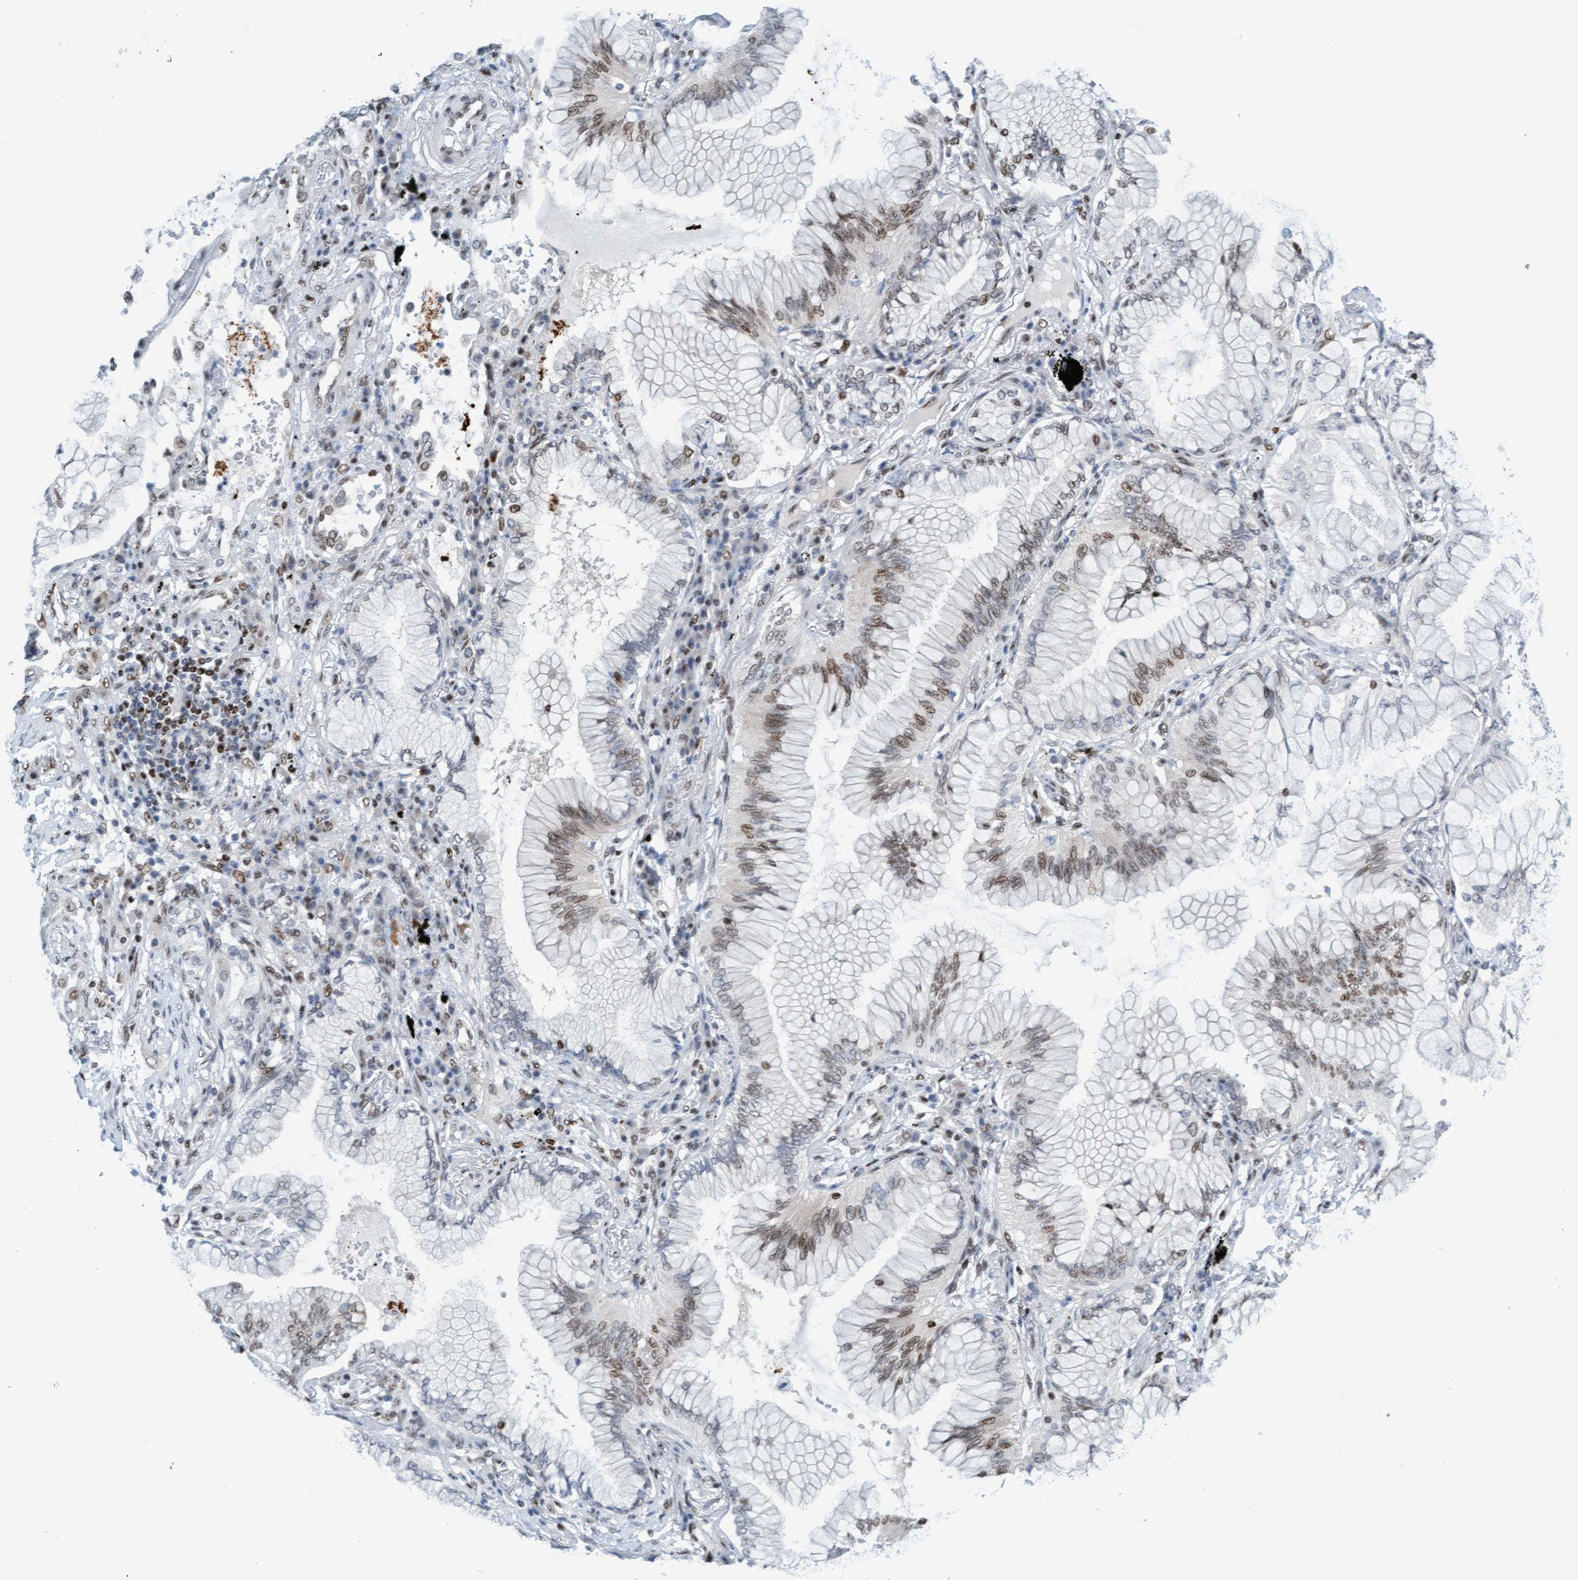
{"staining": {"intensity": "weak", "quantity": "25%-75%", "location": "nuclear"}, "tissue": "lung cancer", "cell_type": "Tumor cells", "image_type": "cancer", "snomed": [{"axis": "morphology", "description": "Adenocarcinoma, NOS"}, {"axis": "topography", "description": "Lung"}], "caption": "A brown stain shows weak nuclear expression of a protein in human lung cancer tumor cells.", "gene": "GLRX2", "patient": {"sex": "female", "age": 70}}